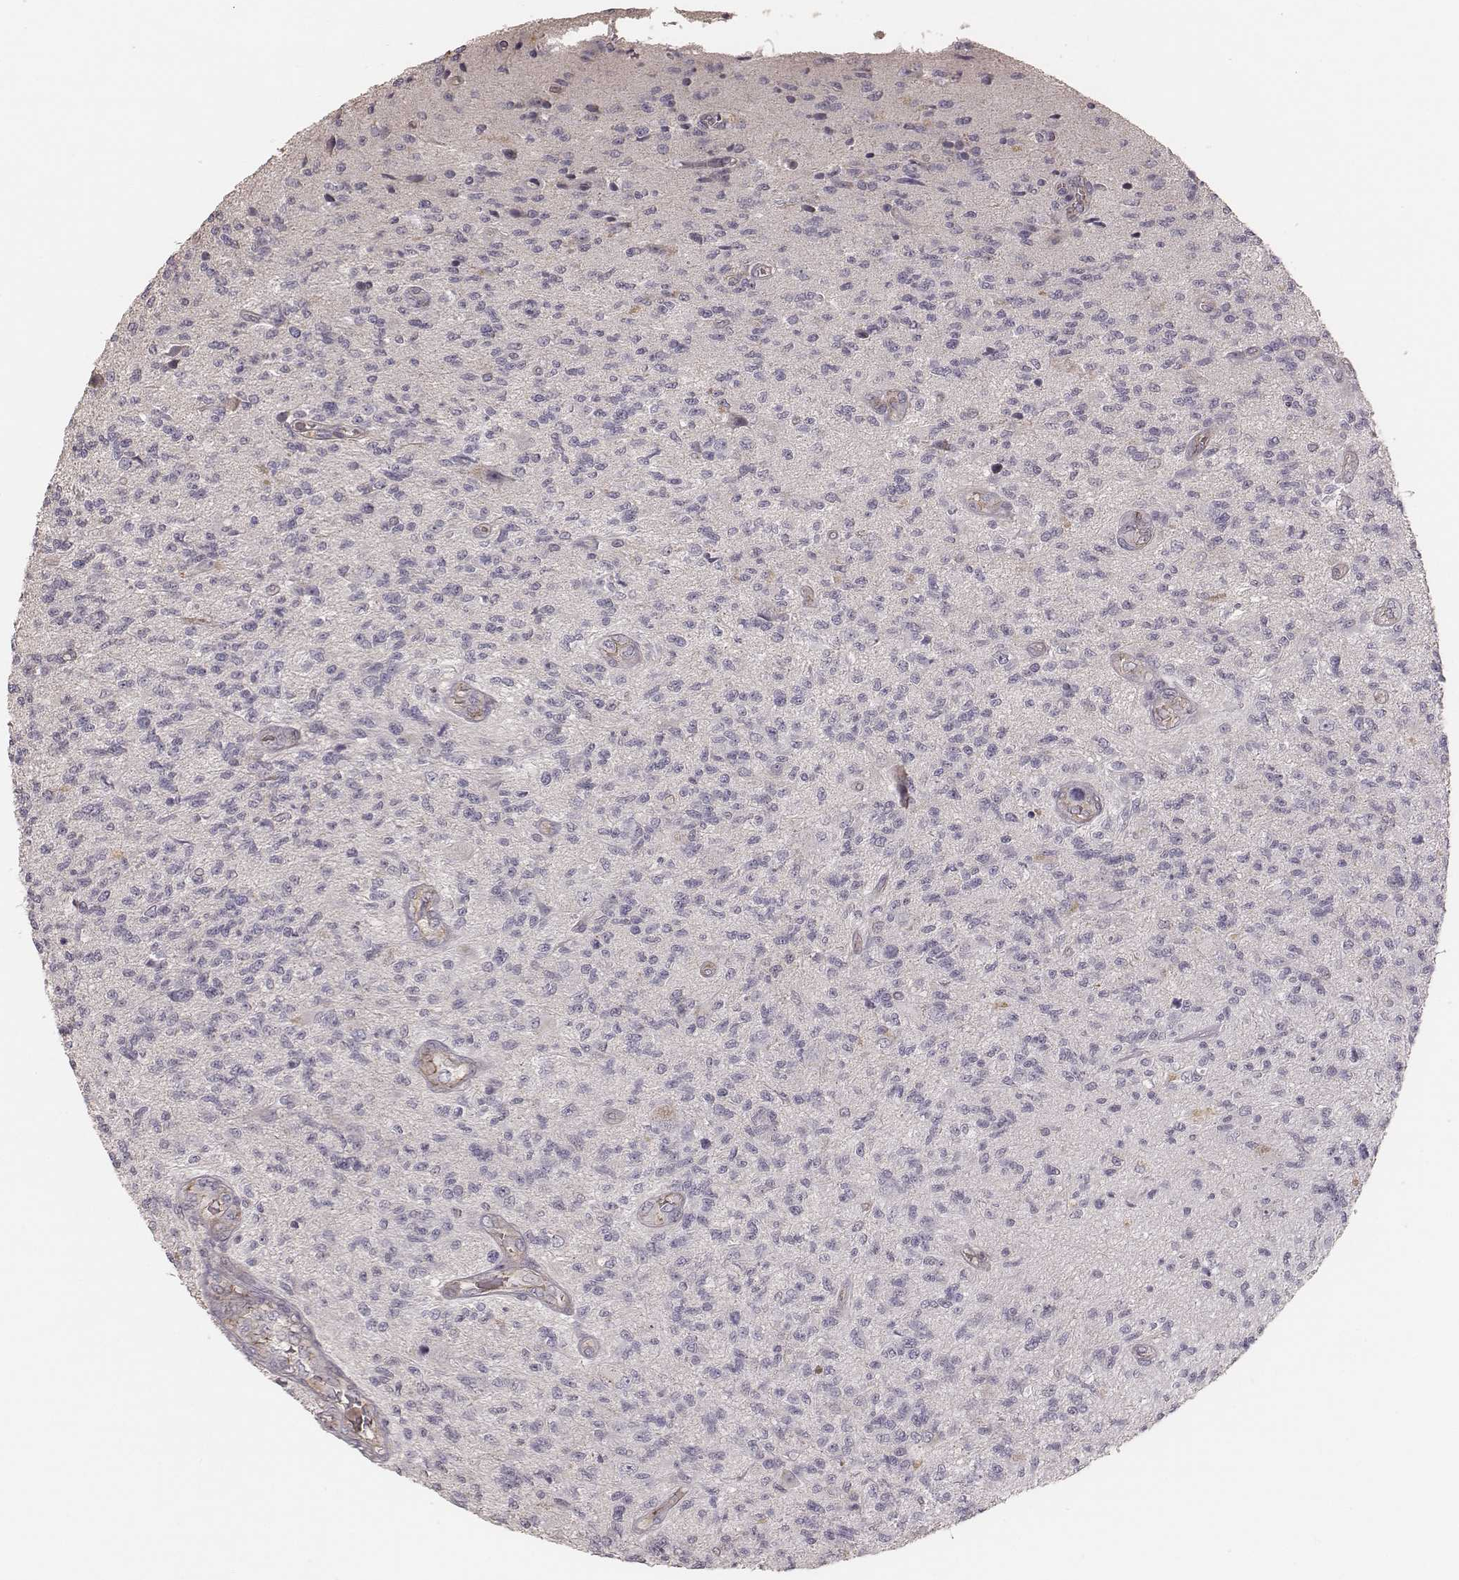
{"staining": {"intensity": "negative", "quantity": "none", "location": "none"}, "tissue": "glioma", "cell_type": "Tumor cells", "image_type": "cancer", "snomed": [{"axis": "morphology", "description": "Glioma, malignant, High grade"}, {"axis": "topography", "description": "Brain"}], "caption": "An image of malignant high-grade glioma stained for a protein demonstrates no brown staining in tumor cells.", "gene": "OTOGL", "patient": {"sex": "male", "age": 56}}